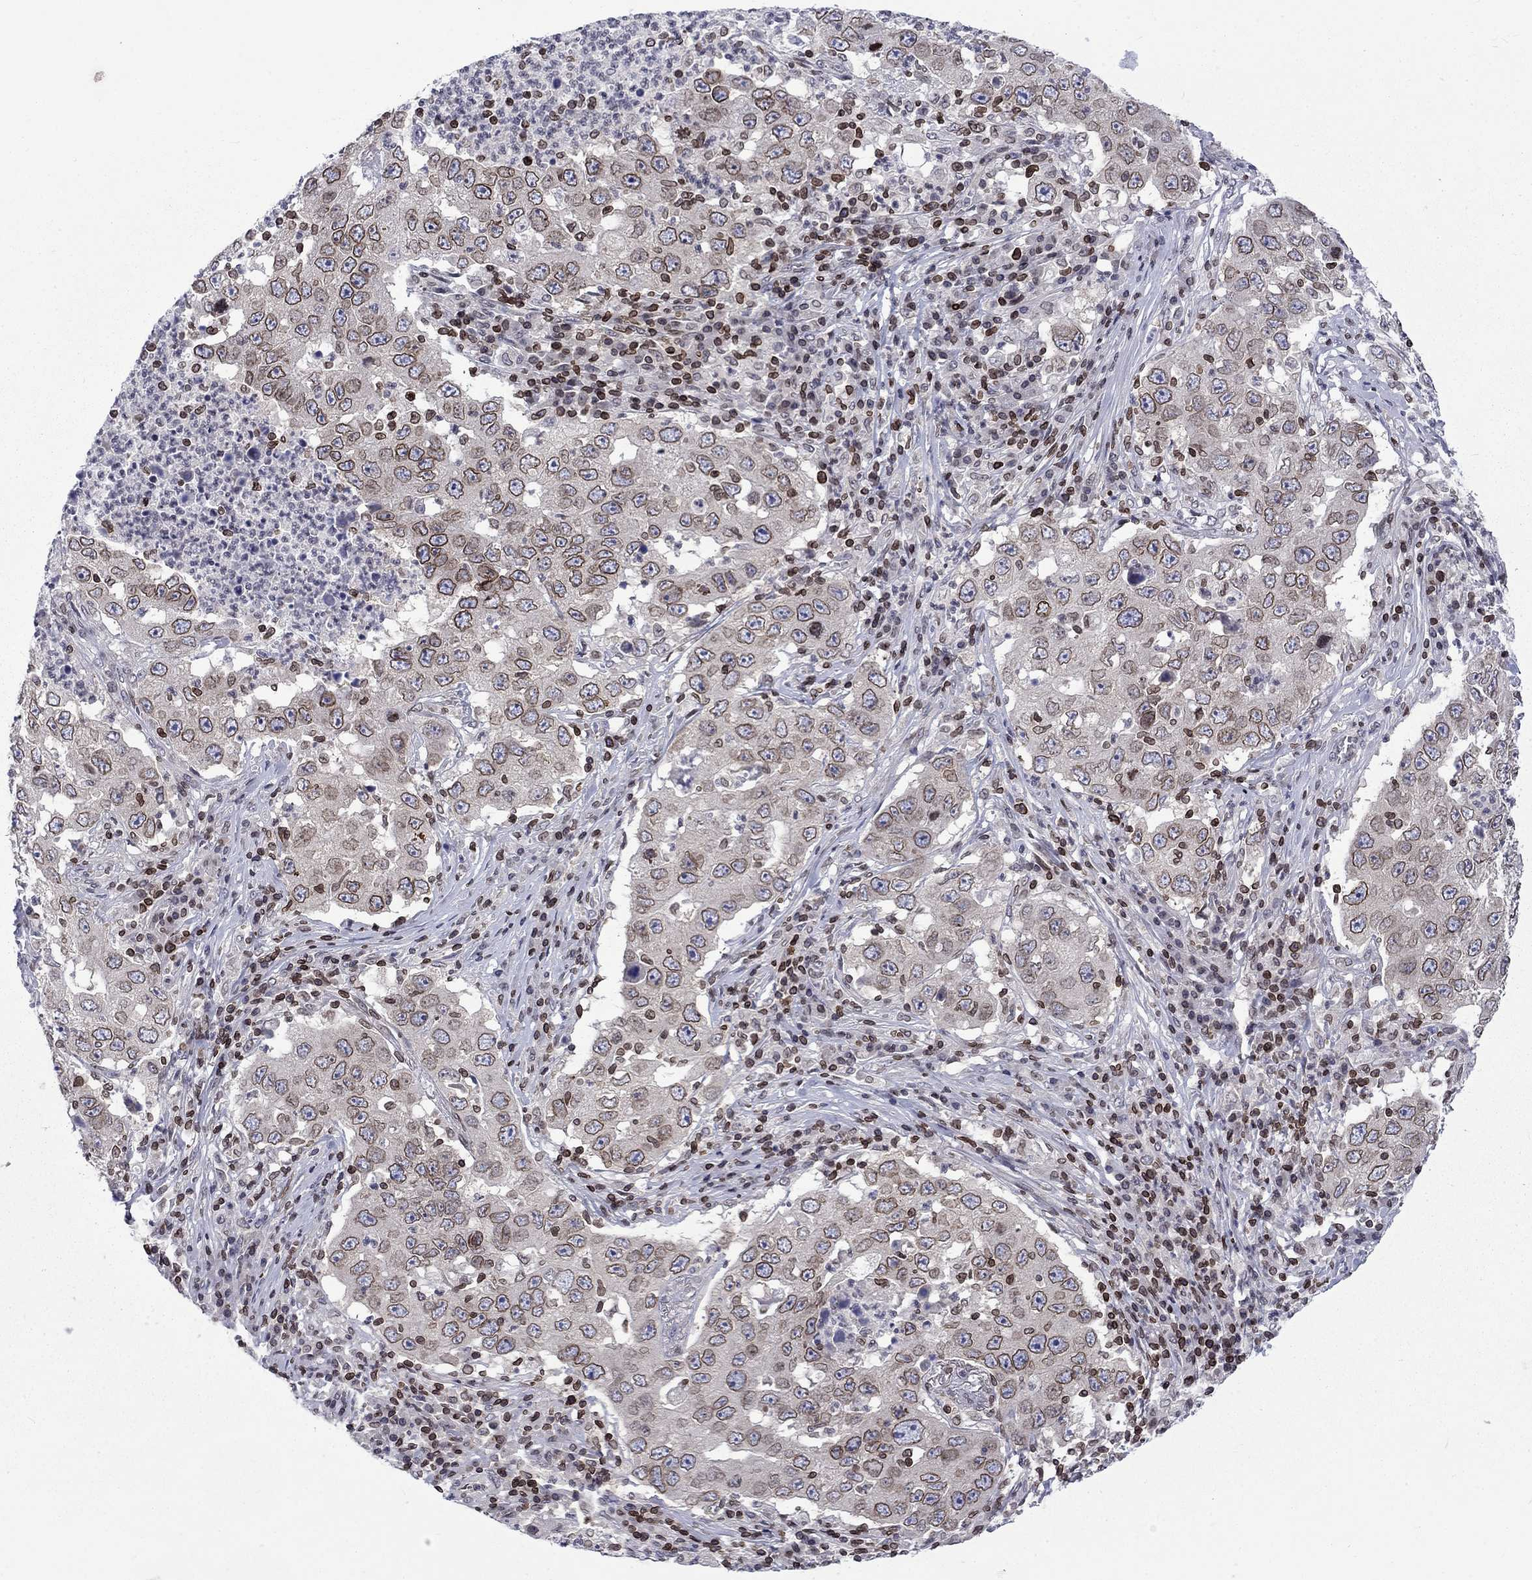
{"staining": {"intensity": "strong", "quantity": "25%-75%", "location": "cytoplasmic/membranous,nuclear"}, "tissue": "lung cancer", "cell_type": "Tumor cells", "image_type": "cancer", "snomed": [{"axis": "morphology", "description": "Adenocarcinoma, NOS"}, {"axis": "topography", "description": "Lung"}], "caption": "The immunohistochemical stain shows strong cytoplasmic/membranous and nuclear expression in tumor cells of adenocarcinoma (lung) tissue. (brown staining indicates protein expression, while blue staining denotes nuclei).", "gene": "SLA", "patient": {"sex": "male", "age": 73}}